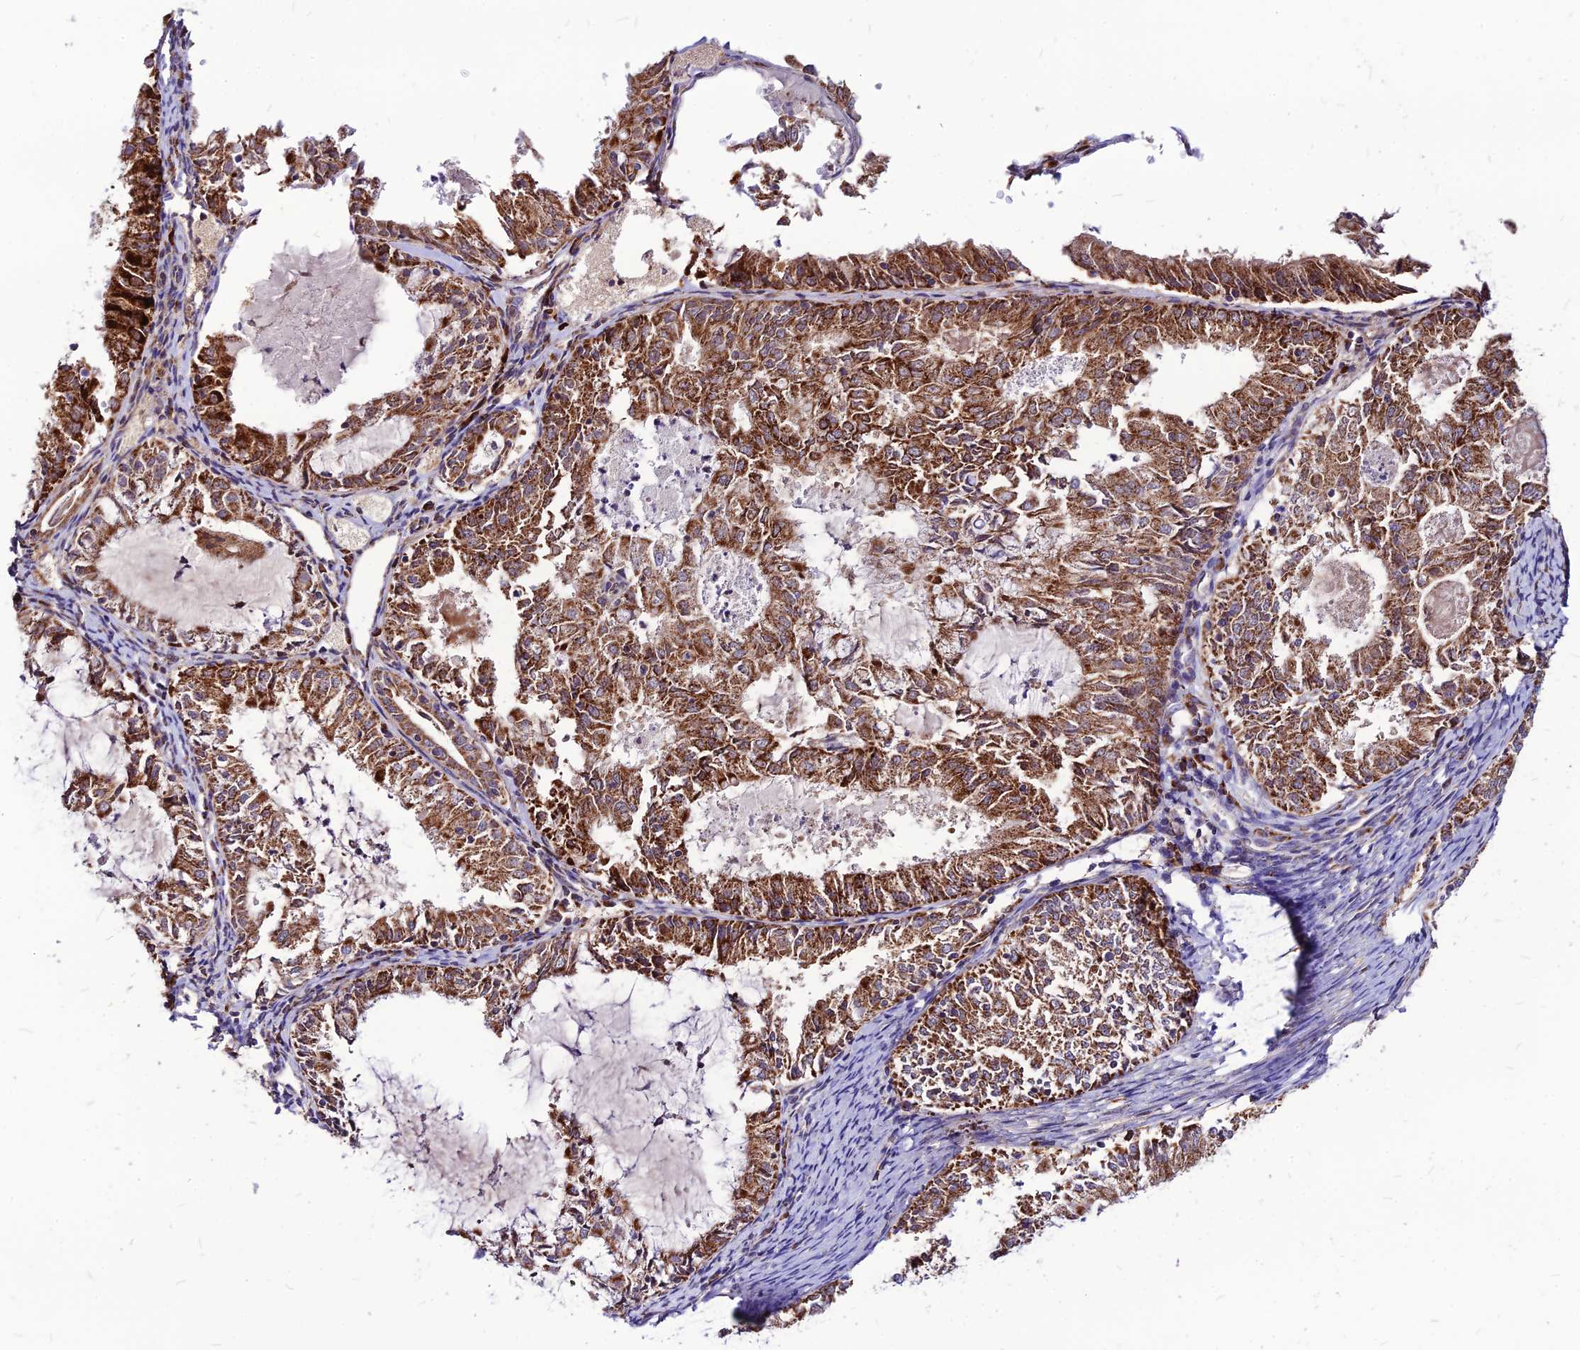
{"staining": {"intensity": "moderate", "quantity": ">75%", "location": "cytoplasmic/membranous"}, "tissue": "endometrial cancer", "cell_type": "Tumor cells", "image_type": "cancer", "snomed": [{"axis": "morphology", "description": "Adenocarcinoma, NOS"}, {"axis": "topography", "description": "Endometrium"}], "caption": "Brown immunohistochemical staining in adenocarcinoma (endometrial) reveals moderate cytoplasmic/membranous positivity in about >75% of tumor cells.", "gene": "ECI1", "patient": {"sex": "female", "age": 57}}